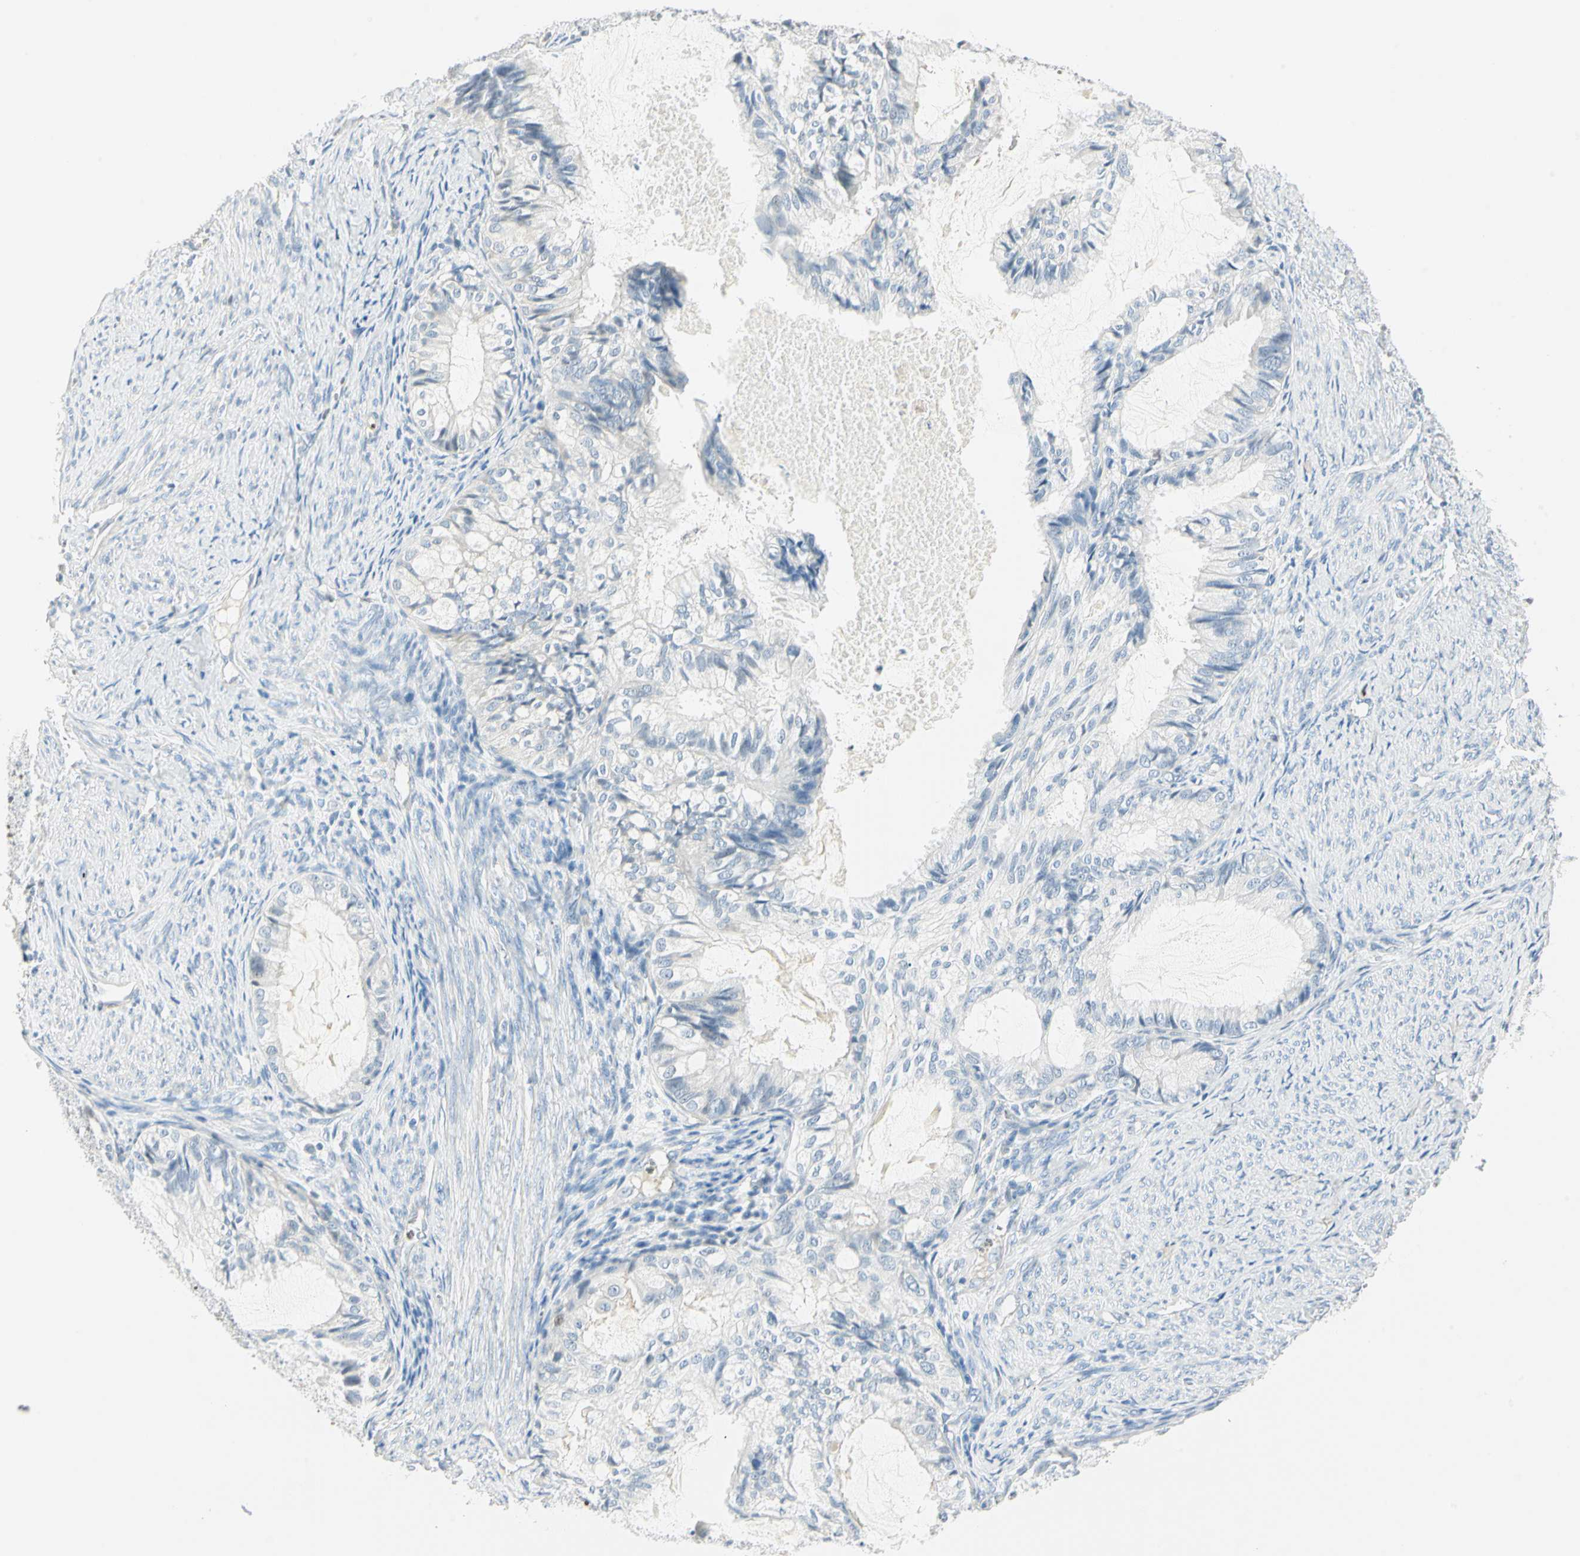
{"staining": {"intensity": "negative", "quantity": "none", "location": "none"}, "tissue": "cervical cancer", "cell_type": "Tumor cells", "image_type": "cancer", "snomed": [{"axis": "morphology", "description": "Normal tissue, NOS"}, {"axis": "morphology", "description": "Adenocarcinoma, NOS"}, {"axis": "topography", "description": "Cervix"}, {"axis": "topography", "description": "Endometrium"}], "caption": "IHC photomicrograph of cervical adenocarcinoma stained for a protein (brown), which reveals no staining in tumor cells. (Brightfield microscopy of DAB IHC at high magnification).", "gene": "MLLT10", "patient": {"sex": "female", "age": 86}}